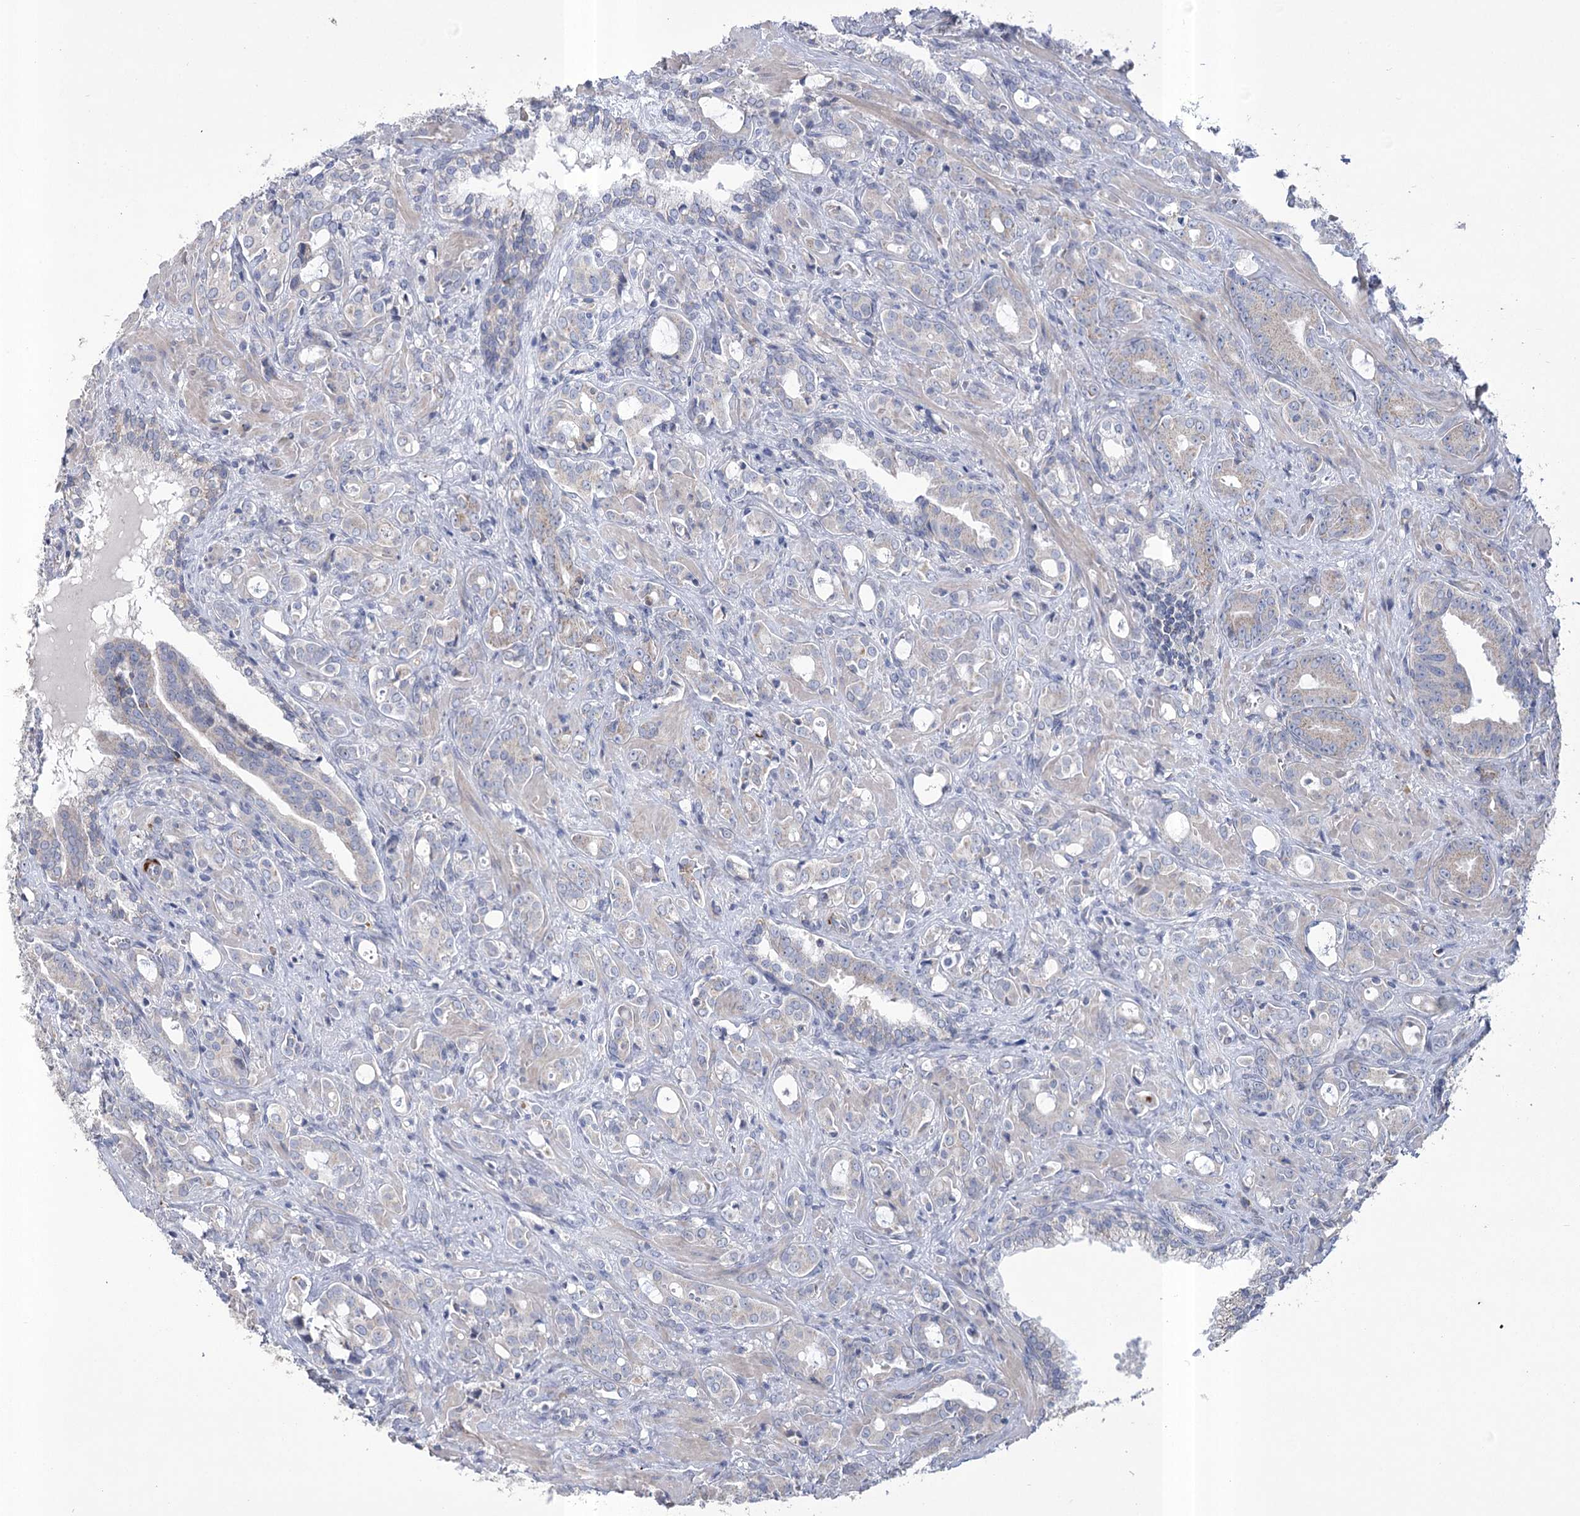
{"staining": {"intensity": "negative", "quantity": "none", "location": "none"}, "tissue": "prostate cancer", "cell_type": "Tumor cells", "image_type": "cancer", "snomed": [{"axis": "morphology", "description": "Adenocarcinoma, High grade"}, {"axis": "topography", "description": "Prostate"}], "caption": "Tumor cells are negative for brown protein staining in prostate adenocarcinoma (high-grade).", "gene": "PDHB", "patient": {"sex": "male", "age": 72}}